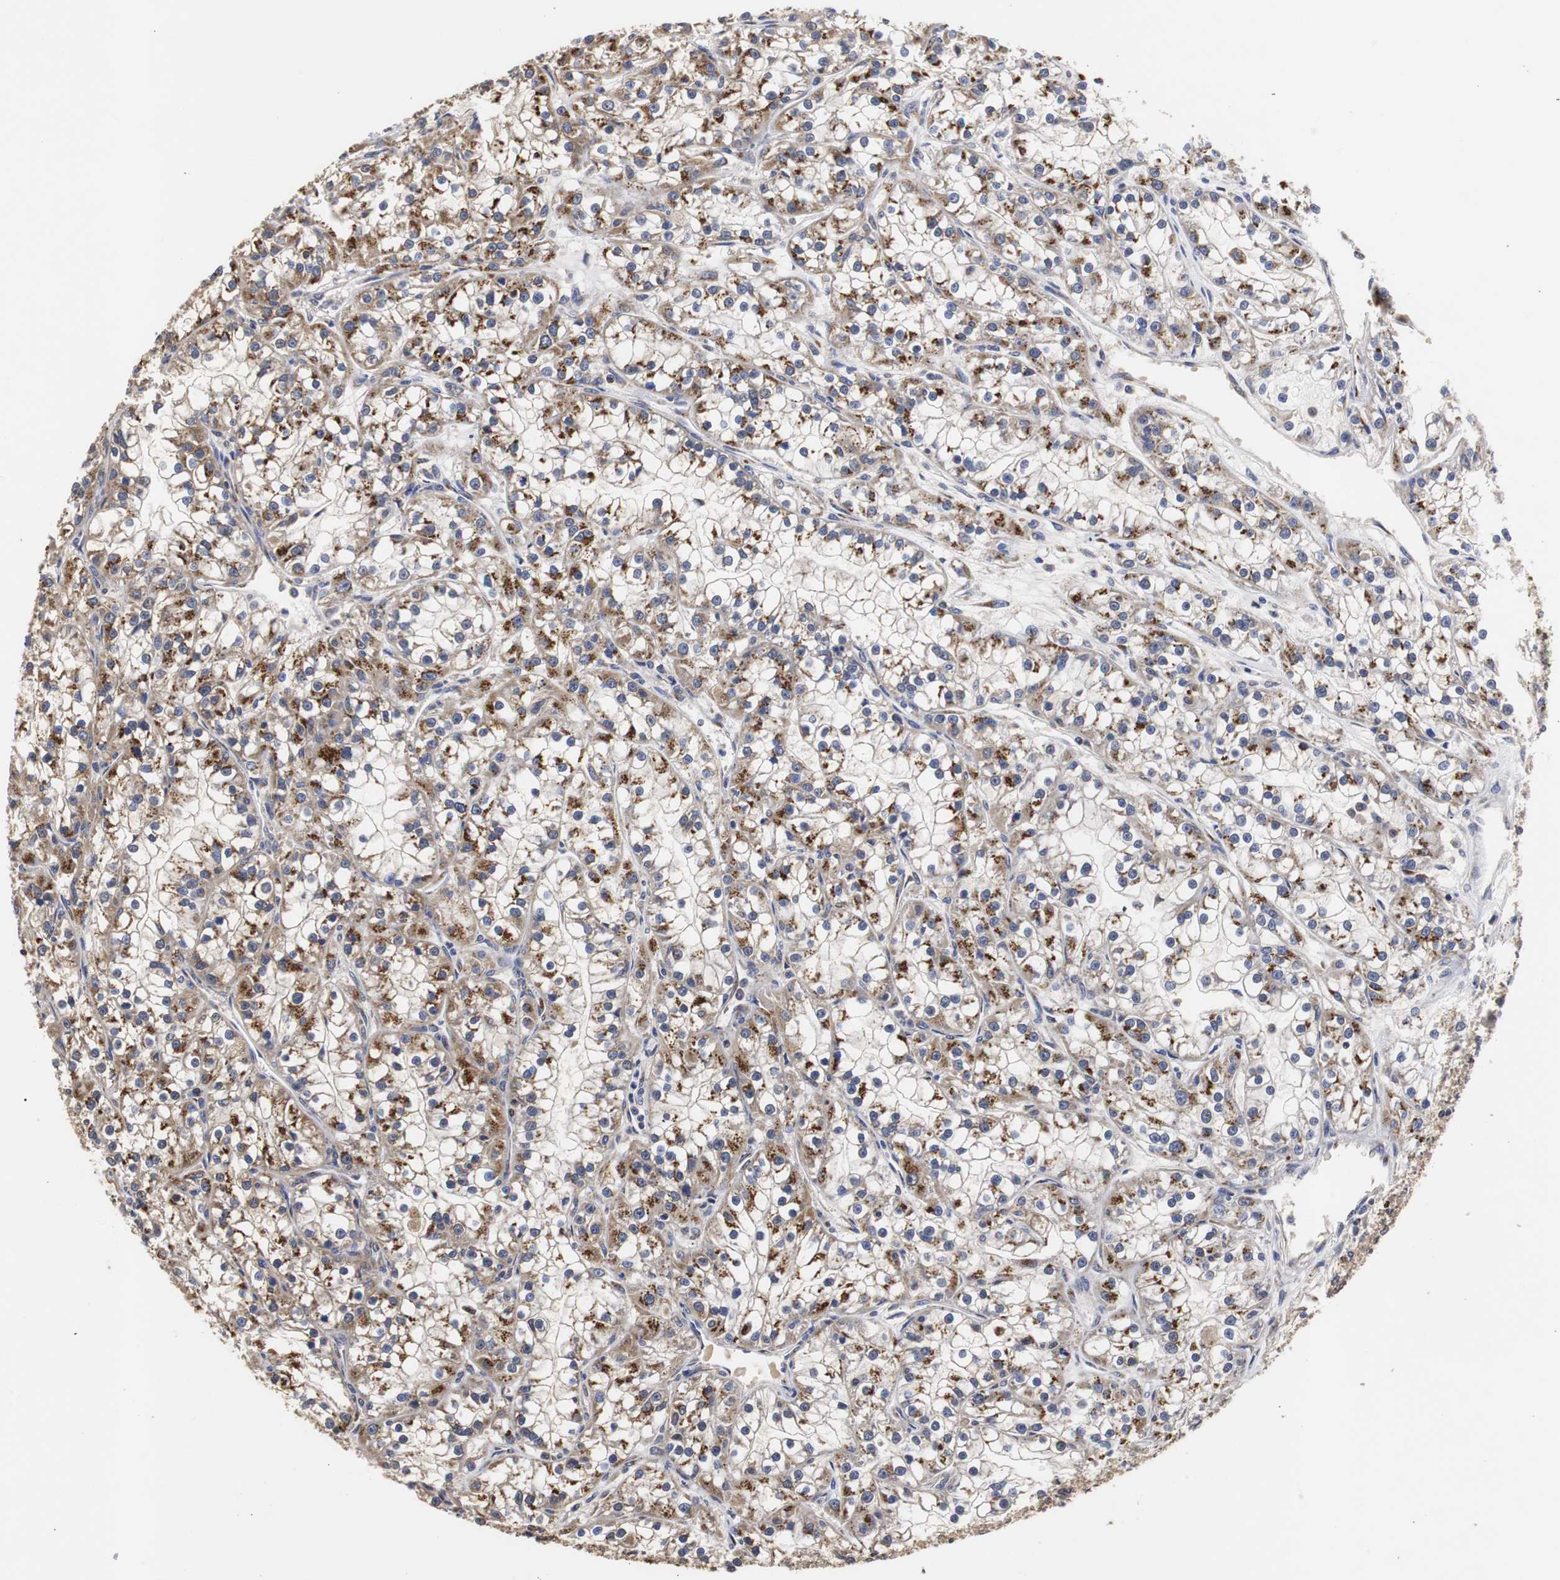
{"staining": {"intensity": "strong", "quantity": "25%-75%", "location": "cytoplasmic/membranous"}, "tissue": "renal cancer", "cell_type": "Tumor cells", "image_type": "cancer", "snomed": [{"axis": "morphology", "description": "Adenocarcinoma, NOS"}, {"axis": "topography", "description": "Kidney"}], "caption": "Immunohistochemistry (IHC) staining of renal cancer (adenocarcinoma), which displays high levels of strong cytoplasmic/membranous positivity in about 25%-75% of tumor cells indicating strong cytoplasmic/membranous protein positivity. The staining was performed using DAB (brown) for protein detection and nuclei were counterstained in hematoxylin (blue).", "gene": "HSD17B10", "patient": {"sex": "female", "age": 52}}